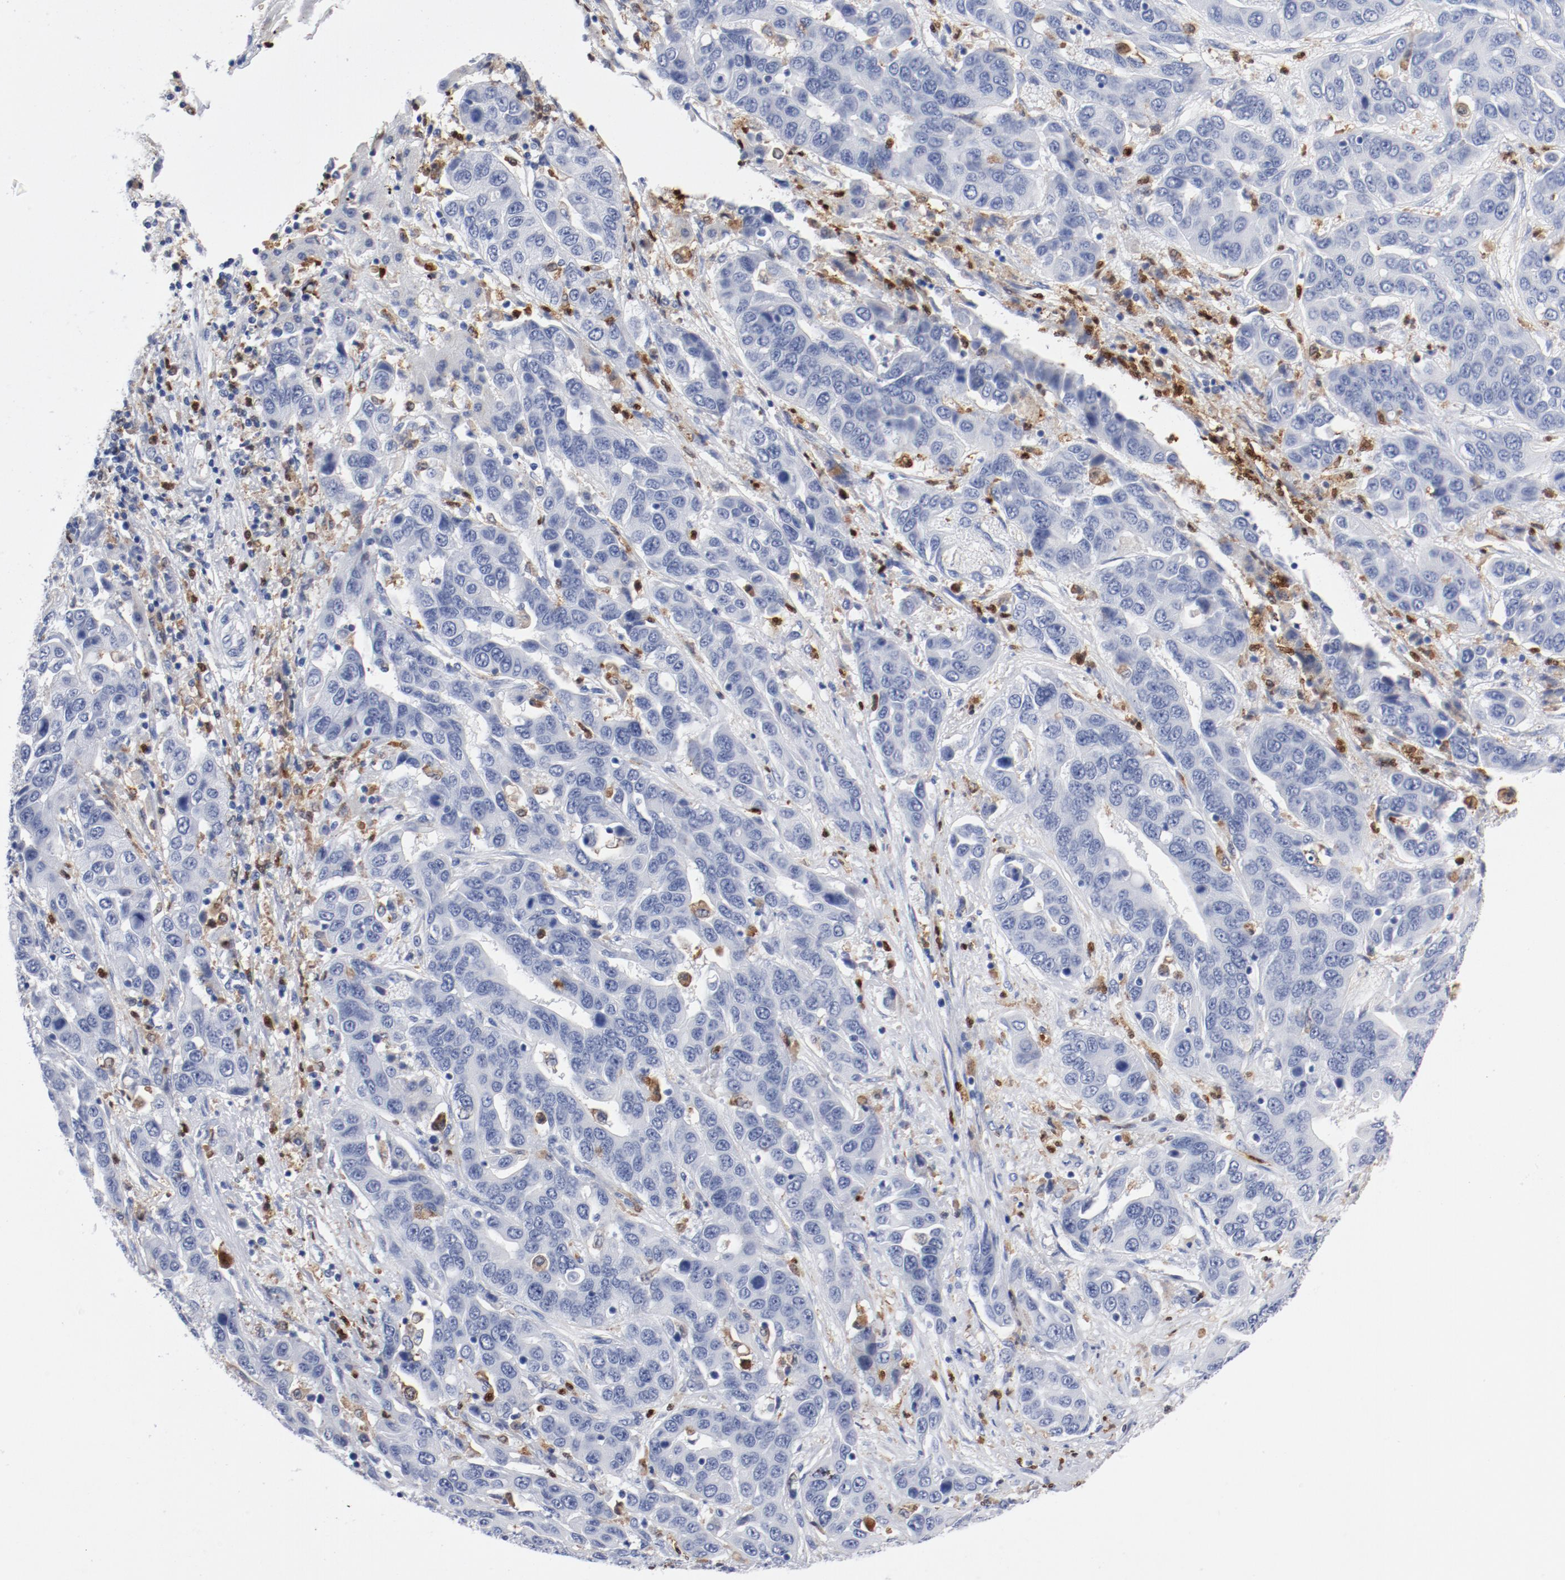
{"staining": {"intensity": "negative", "quantity": "none", "location": "none"}, "tissue": "liver cancer", "cell_type": "Tumor cells", "image_type": "cancer", "snomed": [{"axis": "morphology", "description": "Cholangiocarcinoma"}, {"axis": "topography", "description": "Liver"}], "caption": "The micrograph exhibits no significant staining in tumor cells of liver cancer (cholangiocarcinoma).", "gene": "NCF1", "patient": {"sex": "female", "age": 52}}